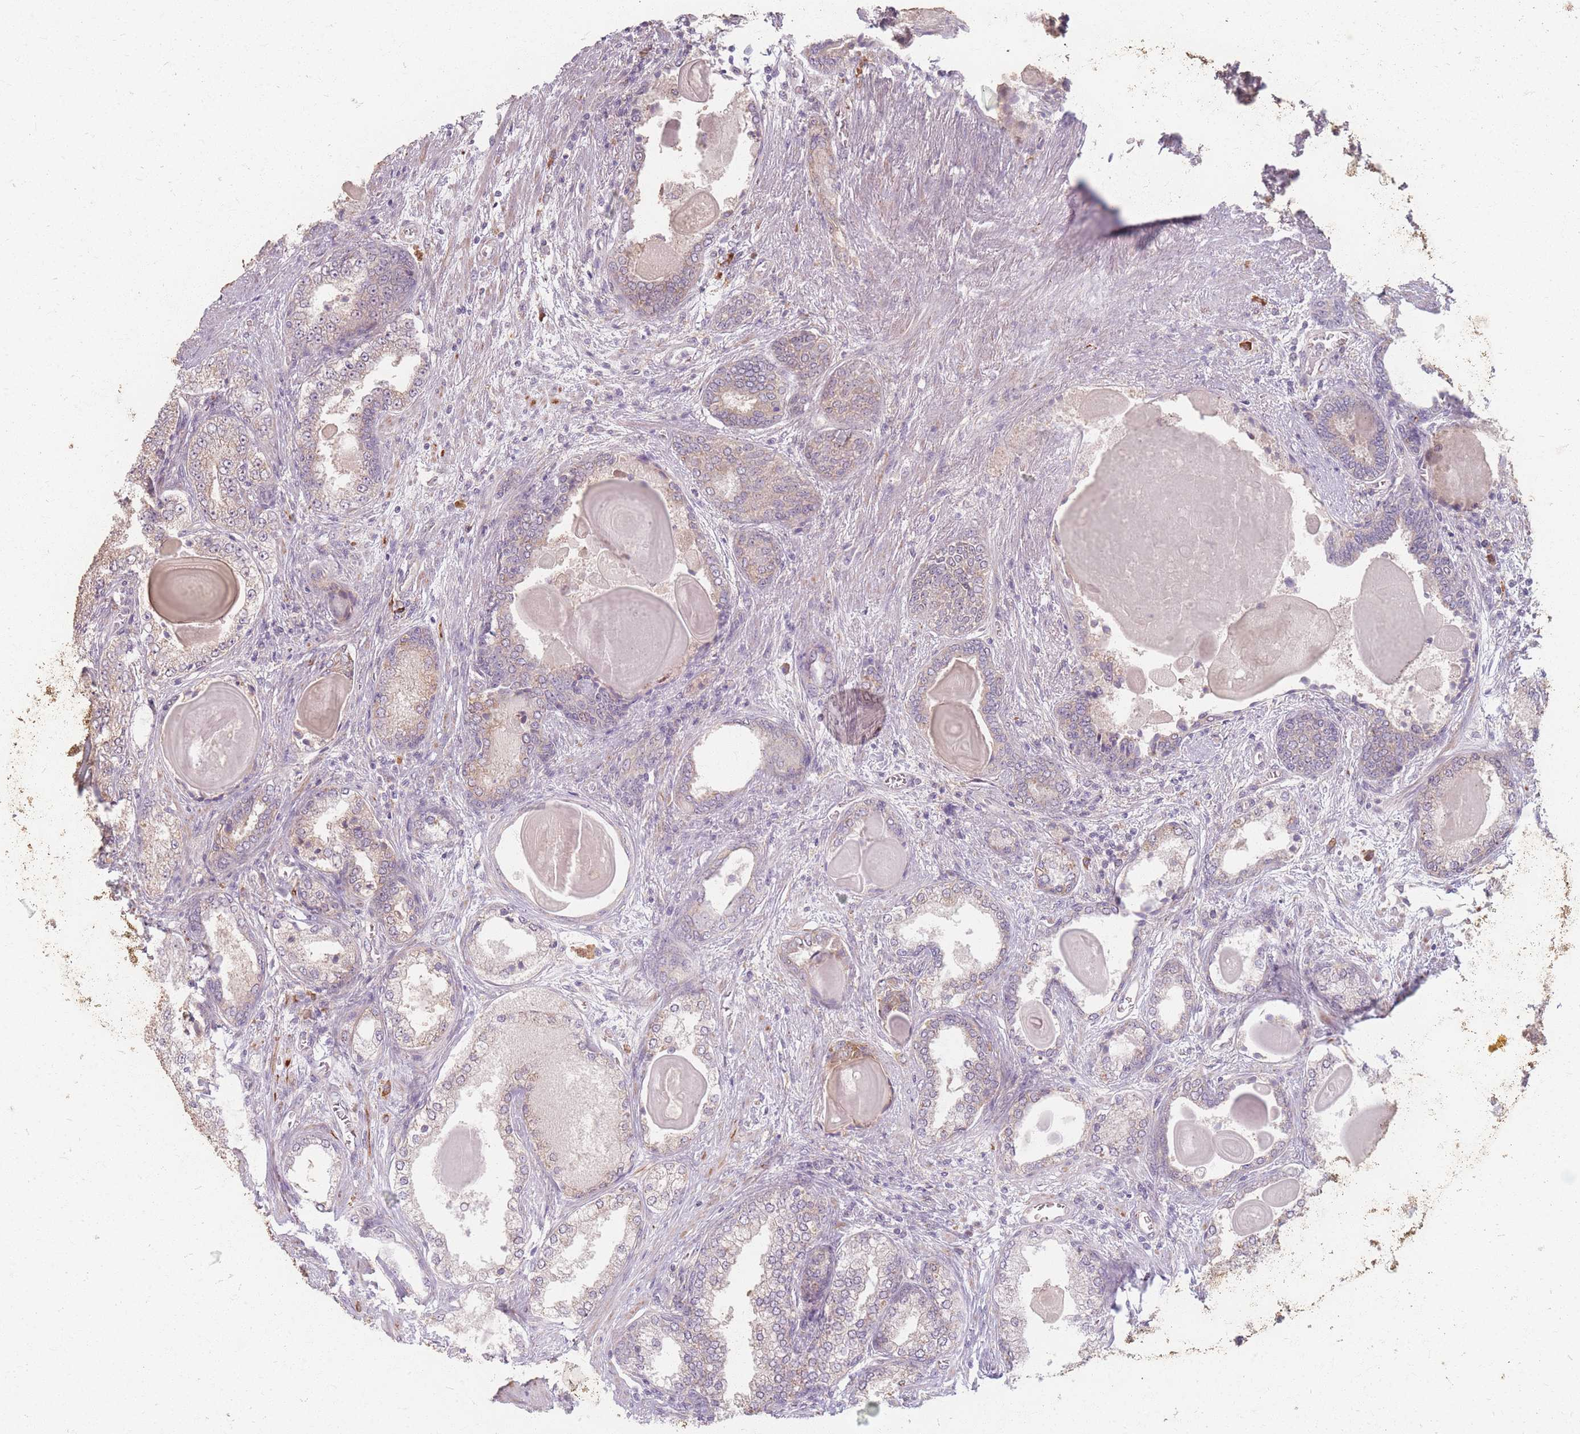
{"staining": {"intensity": "weak", "quantity": "25%-75%", "location": "cytoplasmic/membranous"}, "tissue": "prostate cancer", "cell_type": "Tumor cells", "image_type": "cancer", "snomed": [{"axis": "morphology", "description": "Adenocarcinoma, High grade"}, {"axis": "topography", "description": "Prostate"}], "caption": "Immunohistochemistry histopathology image of human prostate adenocarcinoma (high-grade) stained for a protein (brown), which displays low levels of weak cytoplasmic/membranous positivity in about 25%-75% of tumor cells.", "gene": "SMIM14", "patient": {"sex": "male", "age": 63}}